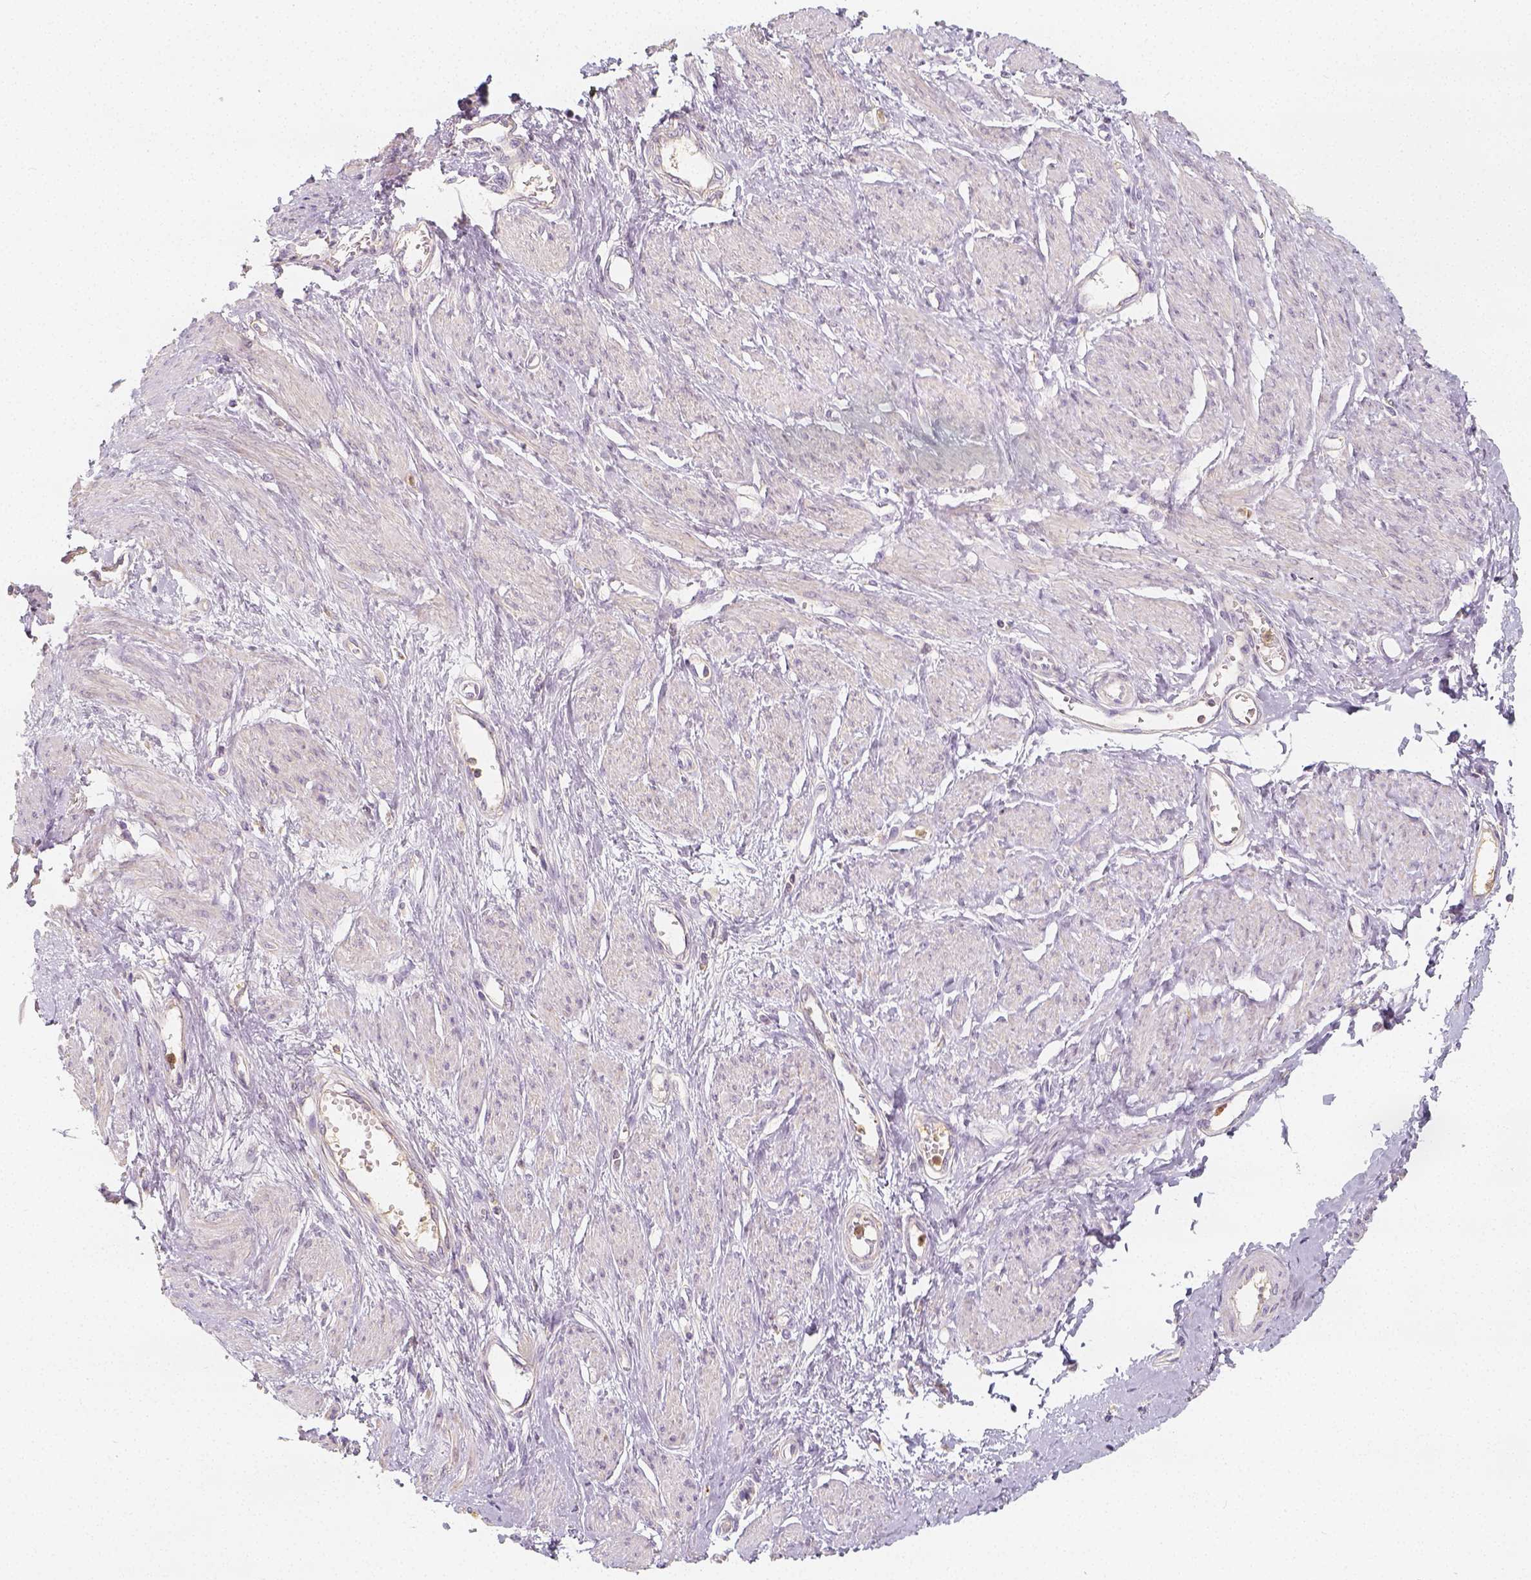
{"staining": {"intensity": "negative", "quantity": "none", "location": "none"}, "tissue": "smooth muscle", "cell_type": "Smooth muscle cells", "image_type": "normal", "snomed": [{"axis": "morphology", "description": "Normal tissue, NOS"}, {"axis": "topography", "description": "Smooth muscle"}, {"axis": "topography", "description": "Uterus"}], "caption": "This is an immunohistochemistry (IHC) image of unremarkable human smooth muscle. There is no positivity in smooth muscle cells.", "gene": "PTPRJ", "patient": {"sex": "female", "age": 39}}